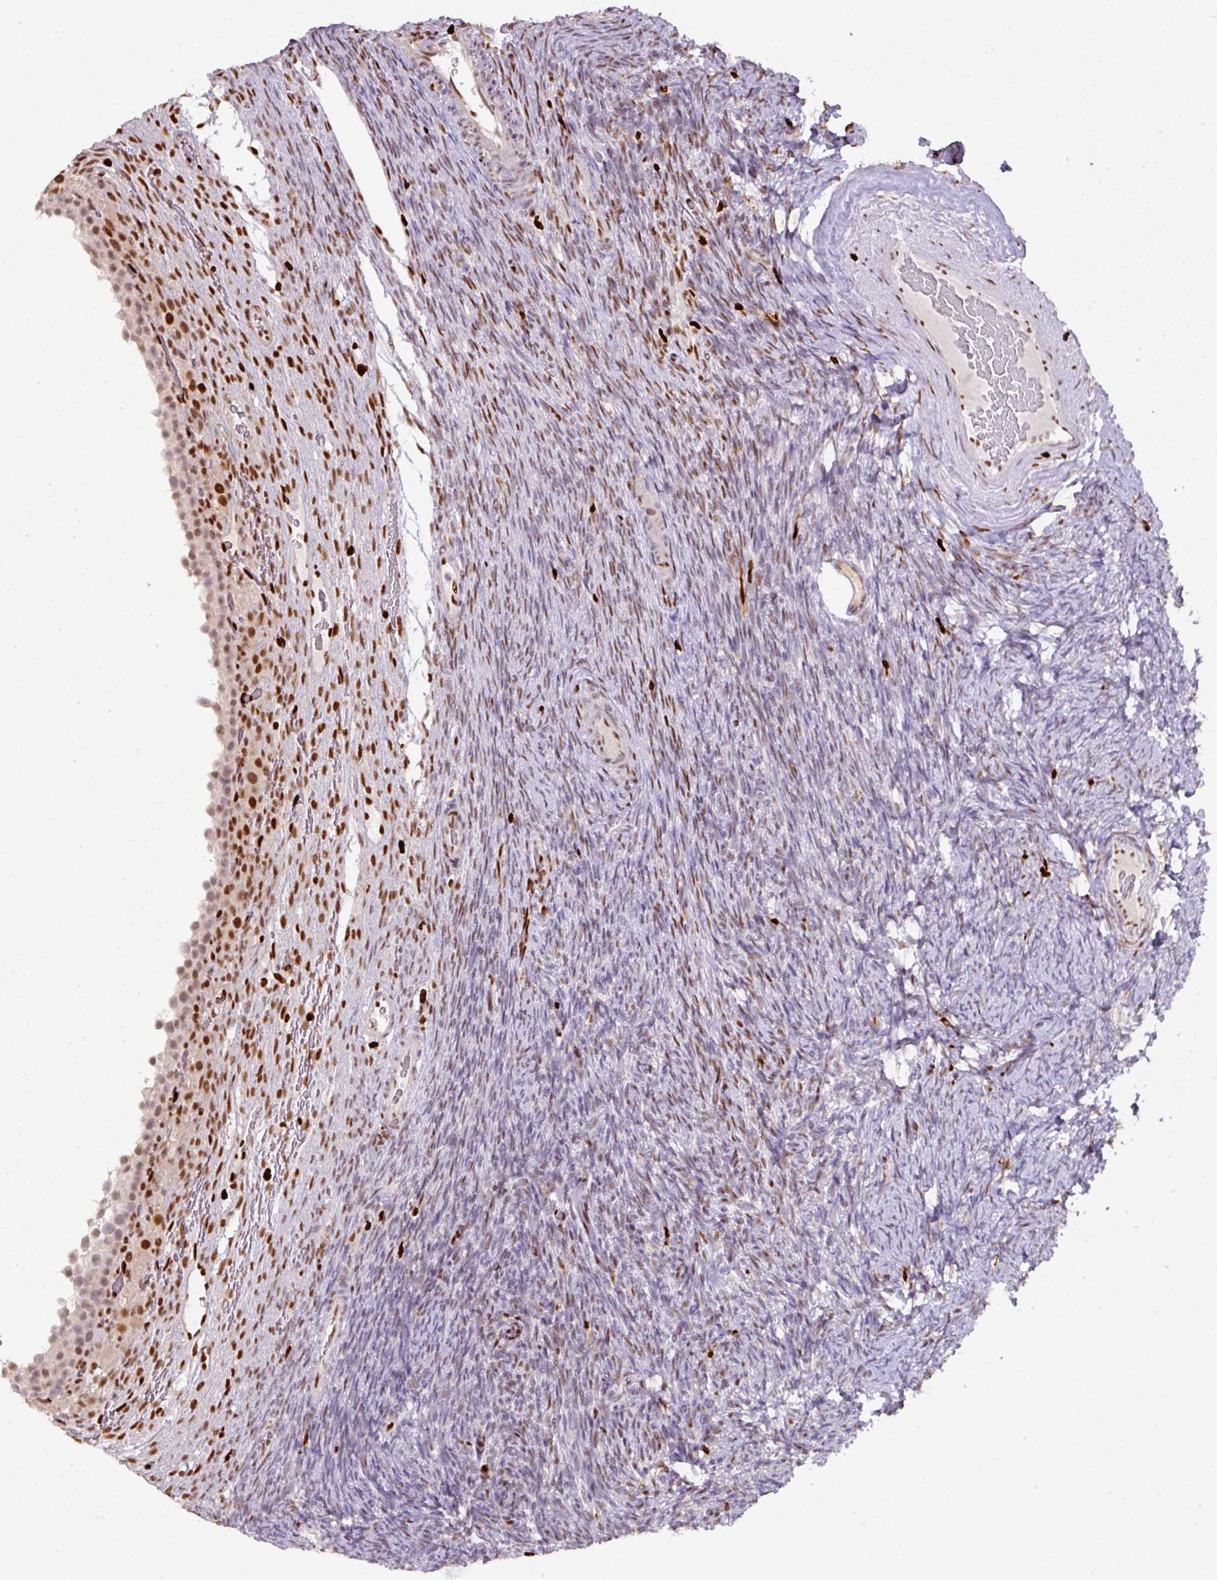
{"staining": {"intensity": "weak", "quantity": "25%-75%", "location": "nuclear"}, "tissue": "ovary", "cell_type": "Follicle cells", "image_type": "normal", "snomed": [{"axis": "morphology", "description": "Normal tissue, NOS"}, {"axis": "topography", "description": "Ovary"}], "caption": "This image reveals immunohistochemistry staining of benign human ovary, with low weak nuclear expression in about 25%-75% of follicle cells.", "gene": "SAMHD1", "patient": {"sex": "female", "age": 34}}